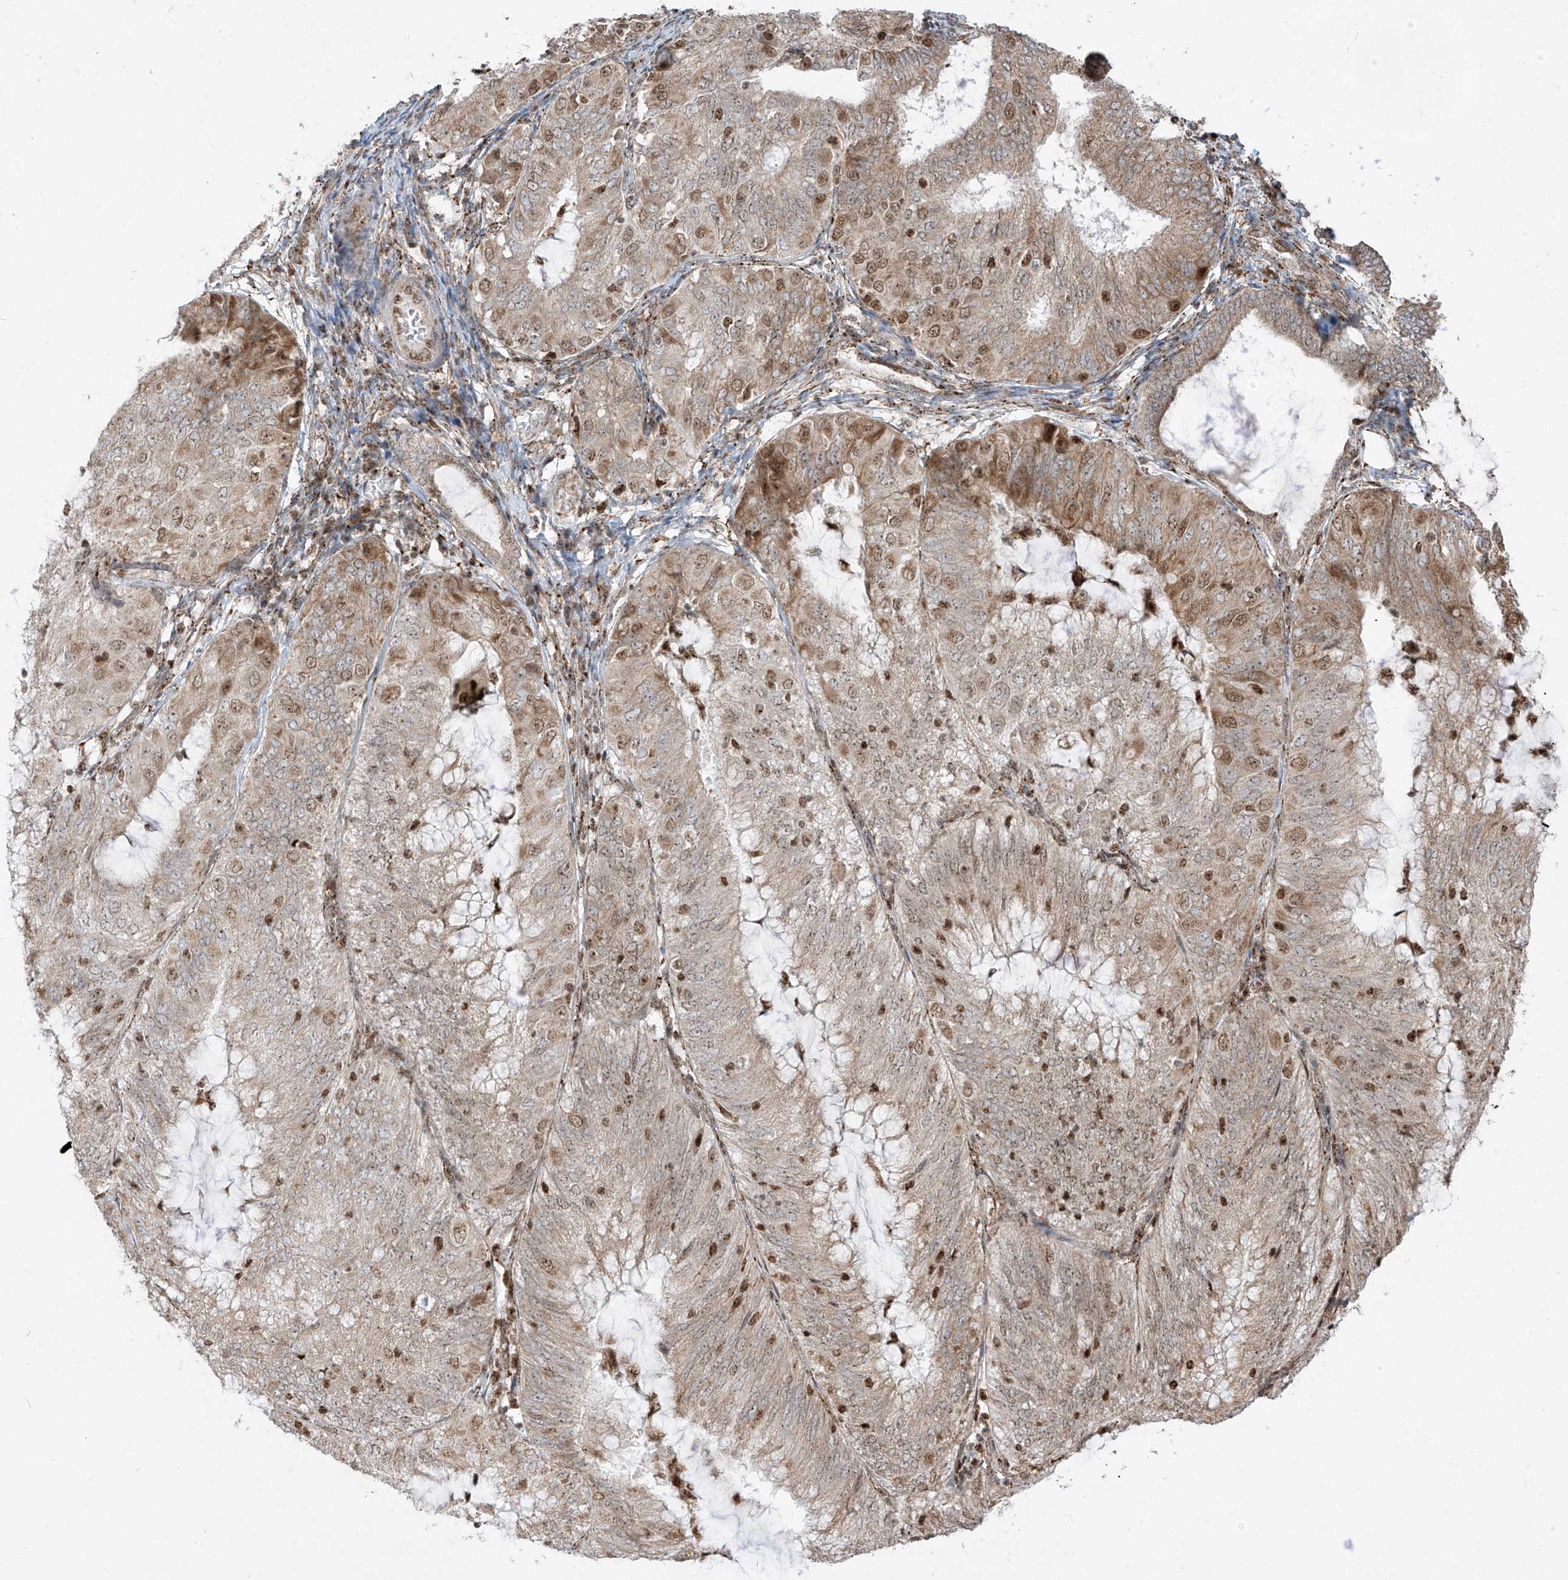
{"staining": {"intensity": "moderate", "quantity": ">75%", "location": "cytoplasmic/membranous,nuclear"}, "tissue": "endometrial cancer", "cell_type": "Tumor cells", "image_type": "cancer", "snomed": [{"axis": "morphology", "description": "Adenocarcinoma, NOS"}, {"axis": "topography", "description": "Endometrium"}], "caption": "Tumor cells demonstrate medium levels of moderate cytoplasmic/membranous and nuclear positivity in about >75% of cells in human endometrial cancer. Ihc stains the protein in brown and the nuclei are stained blue.", "gene": "ZBTB8A", "patient": {"sex": "female", "age": 81}}